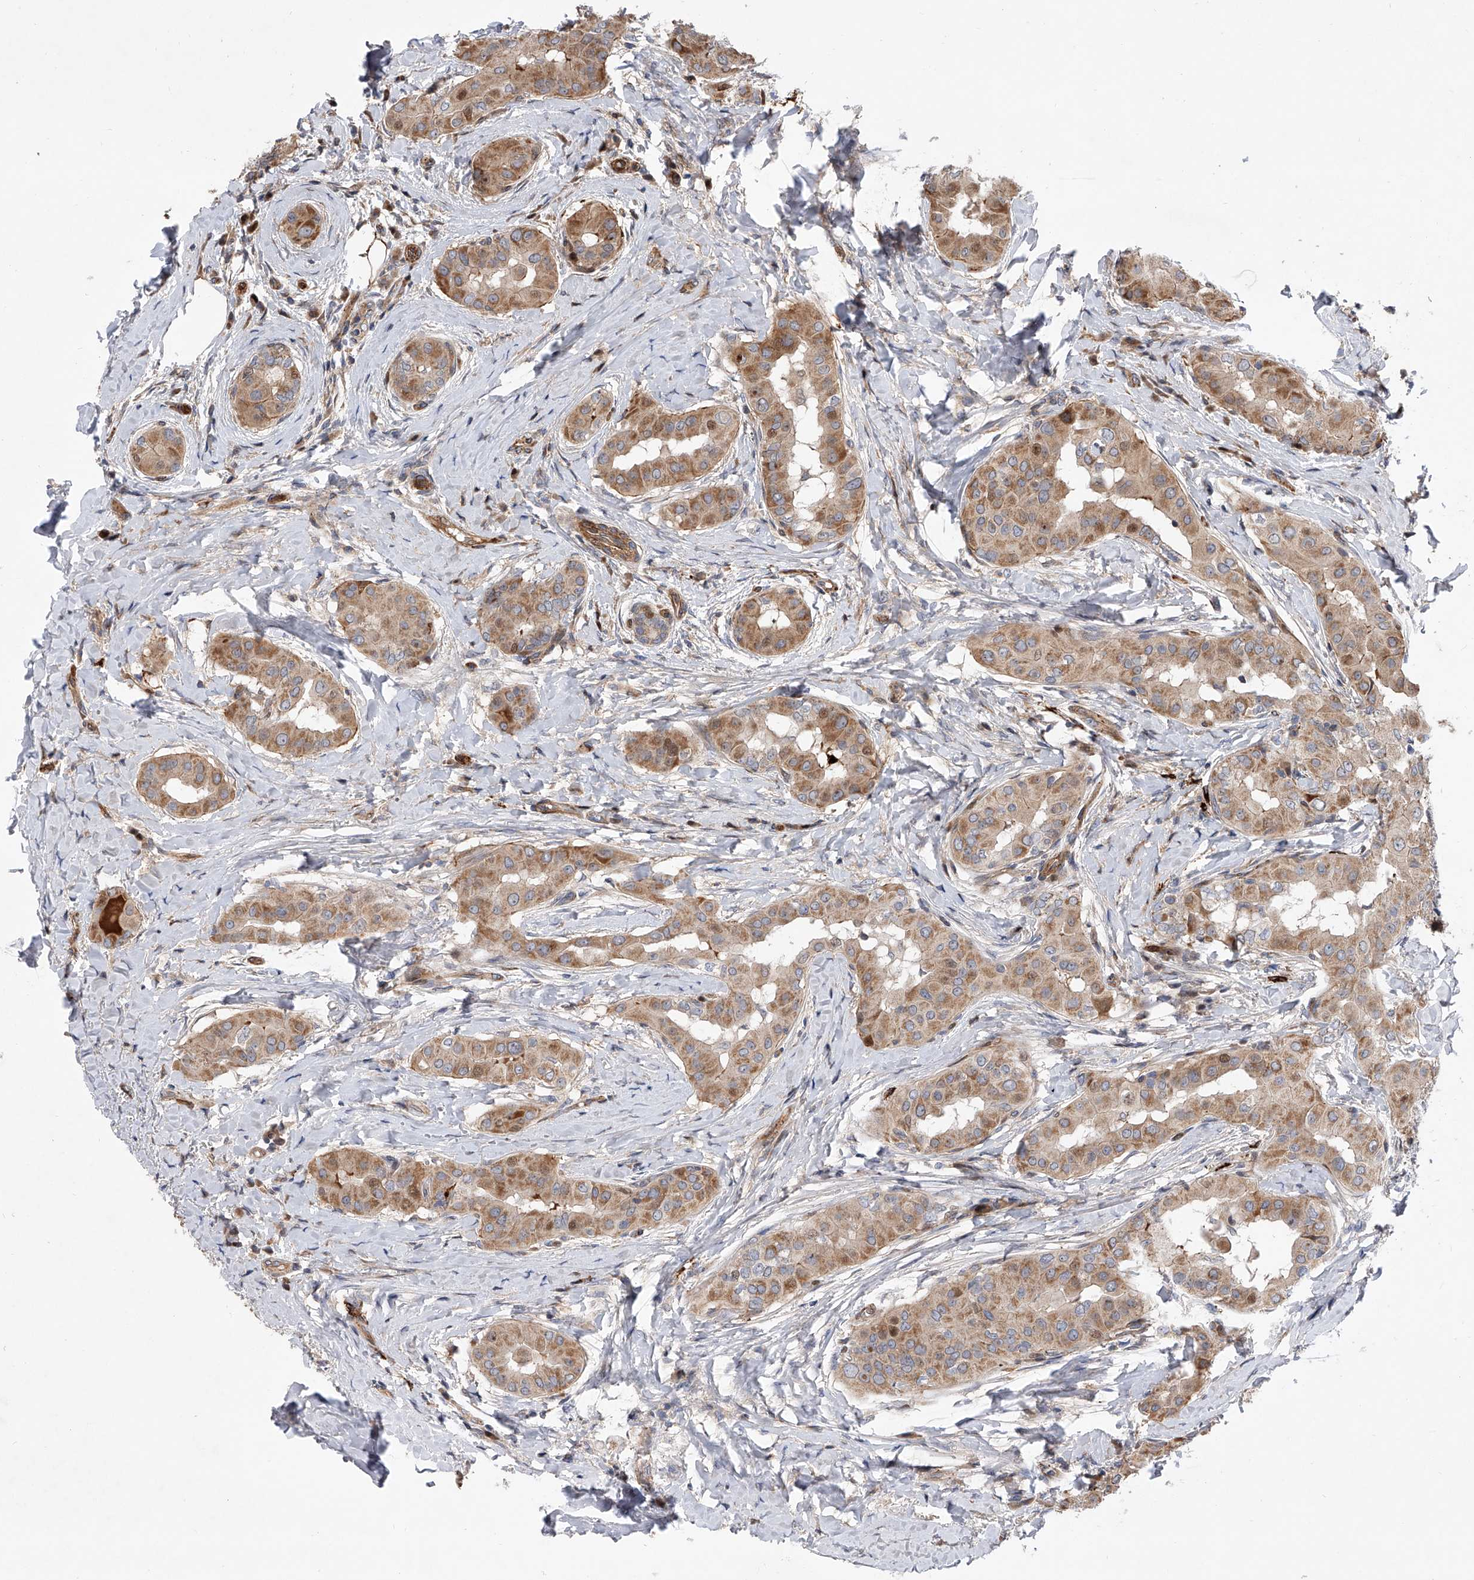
{"staining": {"intensity": "moderate", "quantity": ">75%", "location": "cytoplasmic/membranous"}, "tissue": "thyroid cancer", "cell_type": "Tumor cells", "image_type": "cancer", "snomed": [{"axis": "morphology", "description": "Papillary adenocarcinoma, NOS"}, {"axis": "topography", "description": "Thyroid gland"}], "caption": "A photomicrograph of human thyroid cancer (papillary adenocarcinoma) stained for a protein demonstrates moderate cytoplasmic/membranous brown staining in tumor cells.", "gene": "PDSS2", "patient": {"sex": "male", "age": 33}}